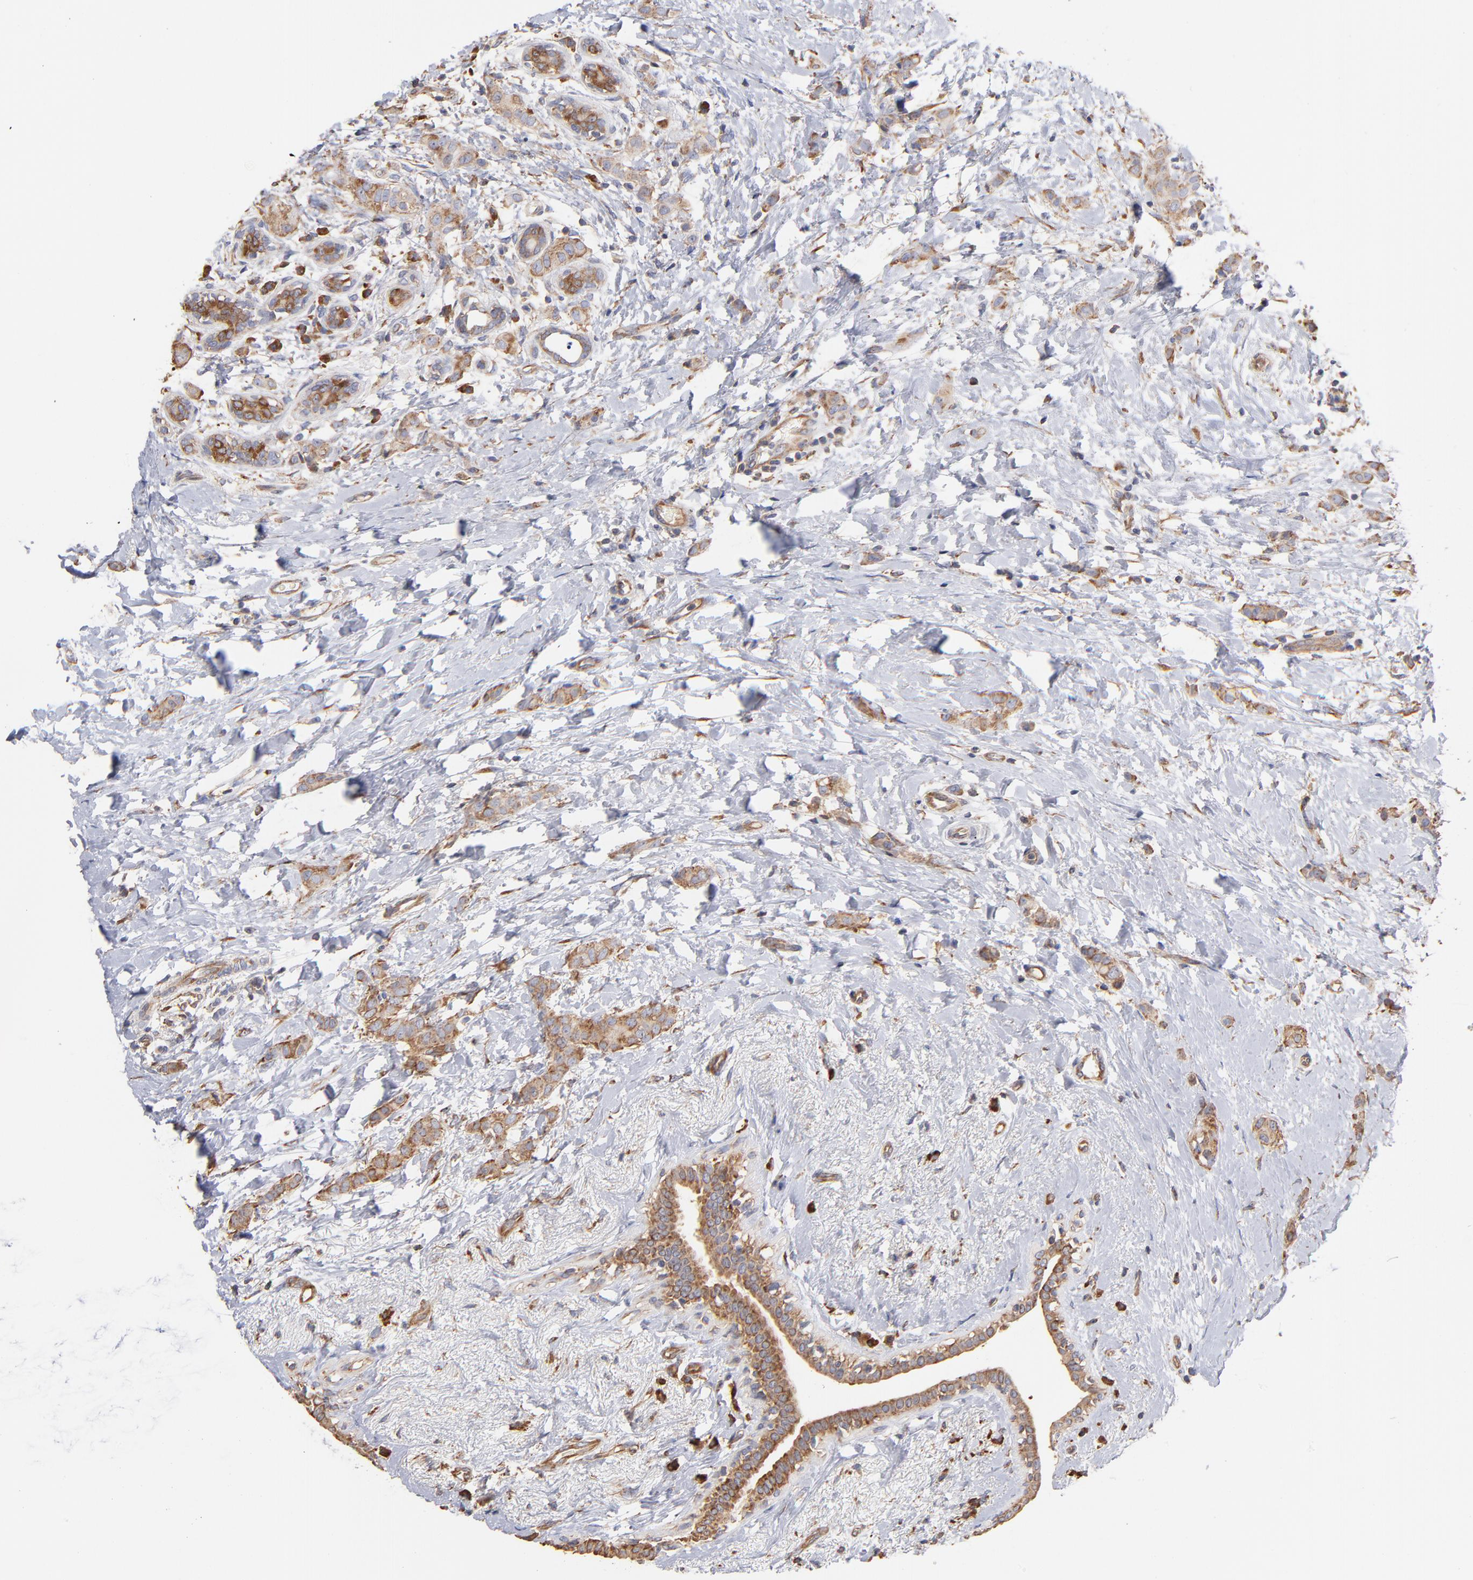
{"staining": {"intensity": "weak", "quantity": ">75%", "location": "cytoplasmic/membranous"}, "tissue": "breast cancer", "cell_type": "Tumor cells", "image_type": "cancer", "snomed": [{"axis": "morphology", "description": "Lobular carcinoma"}, {"axis": "topography", "description": "Breast"}], "caption": "Breast lobular carcinoma stained with a protein marker displays weak staining in tumor cells.", "gene": "RPL9", "patient": {"sex": "female", "age": 55}}